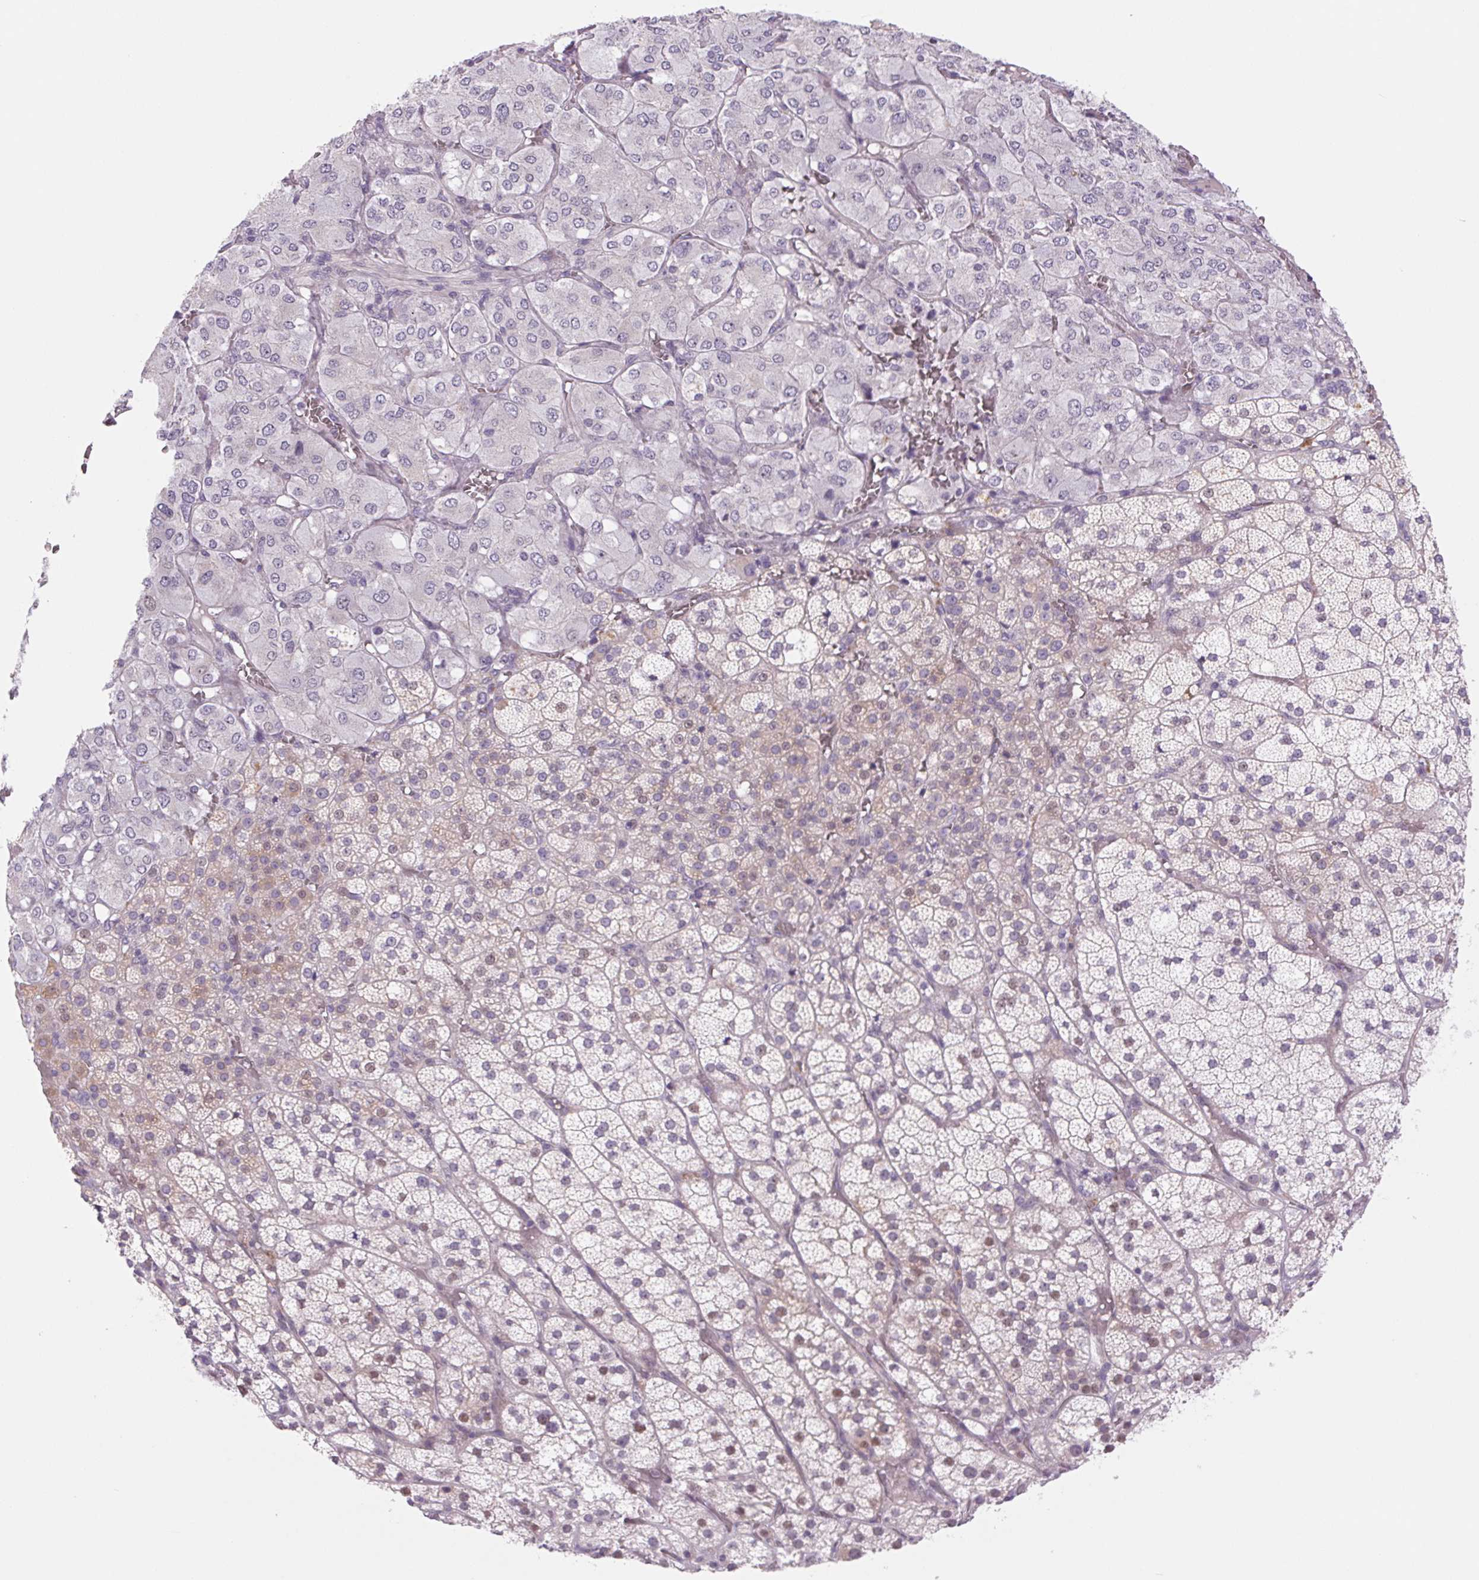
{"staining": {"intensity": "moderate", "quantity": "<25%", "location": "cytoplasmic/membranous"}, "tissue": "adrenal gland", "cell_type": "Glandular cells", "image_type": "normal", "snomed": [{"axis": "morphology", "description": "Normal tissue, NOS"}, {"axis": "topography", "description": "Adrenal gland"}], "caption": "Glandular cells demonstrate low levels of moderate cytoplasmic/membranous expression in about <25% of cells in unremarkable adrenal gland.", "gene": "KRT1", "patient": {"sex": "female", "age": 60}}